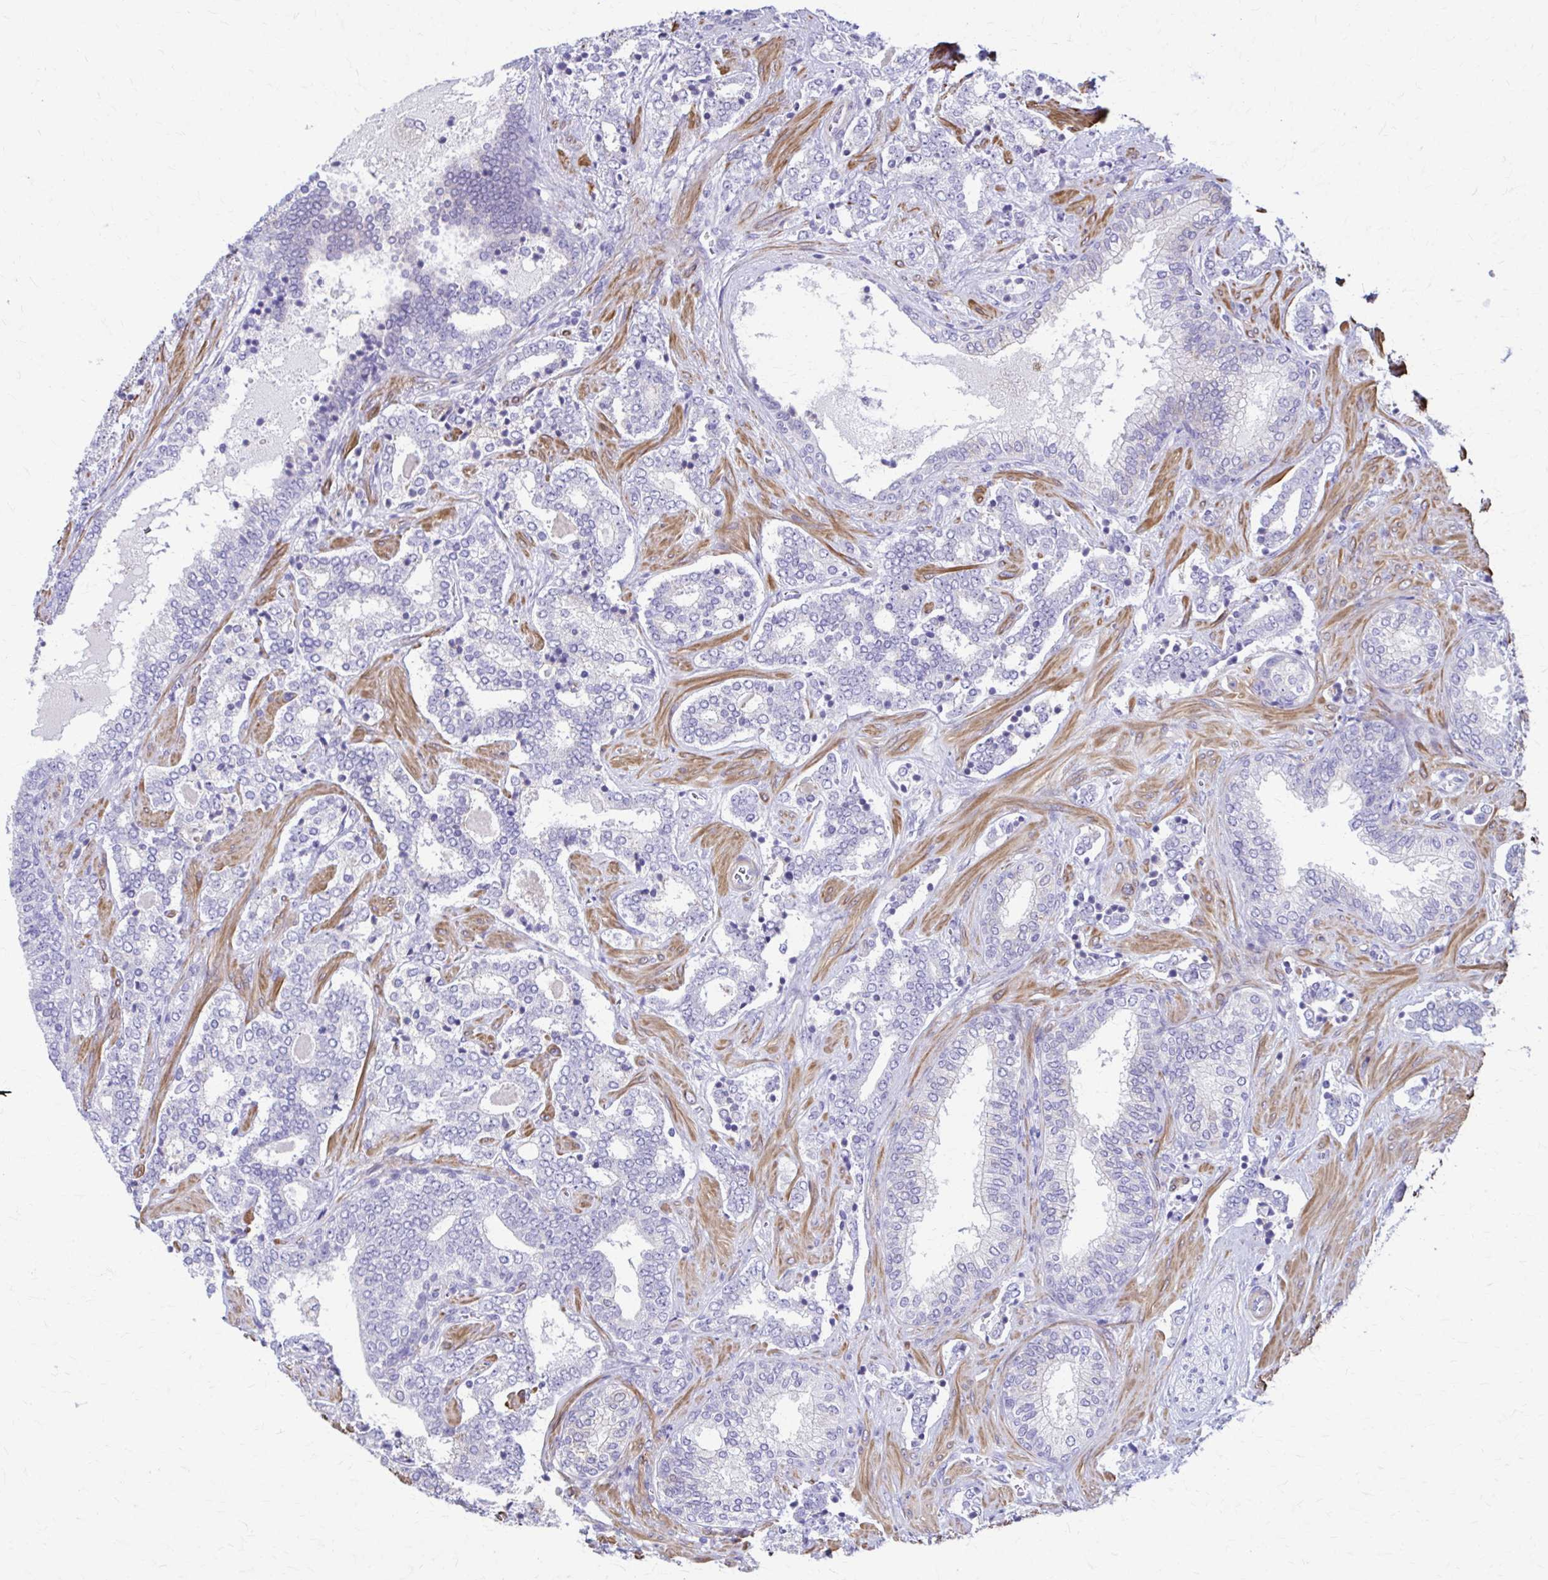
{"staining": {"intensity": "negative", "quantity": "none", "location": "none"}, "tissue": "prostate cancer", "cell_type": "Tumor cells", "image_type": "cancer", "snomed": [{"axis": "morphology", "description": "Adenocarcinoma, High grade"}, {"axis": "topography", "description": "Prostate"}], "caption": "There is no significant staining in tumor cells of prostate cancer (adenocarcinoma (high-grade)).", "gene": "DSP", "patient": {"sex": "male", "age": 60}}